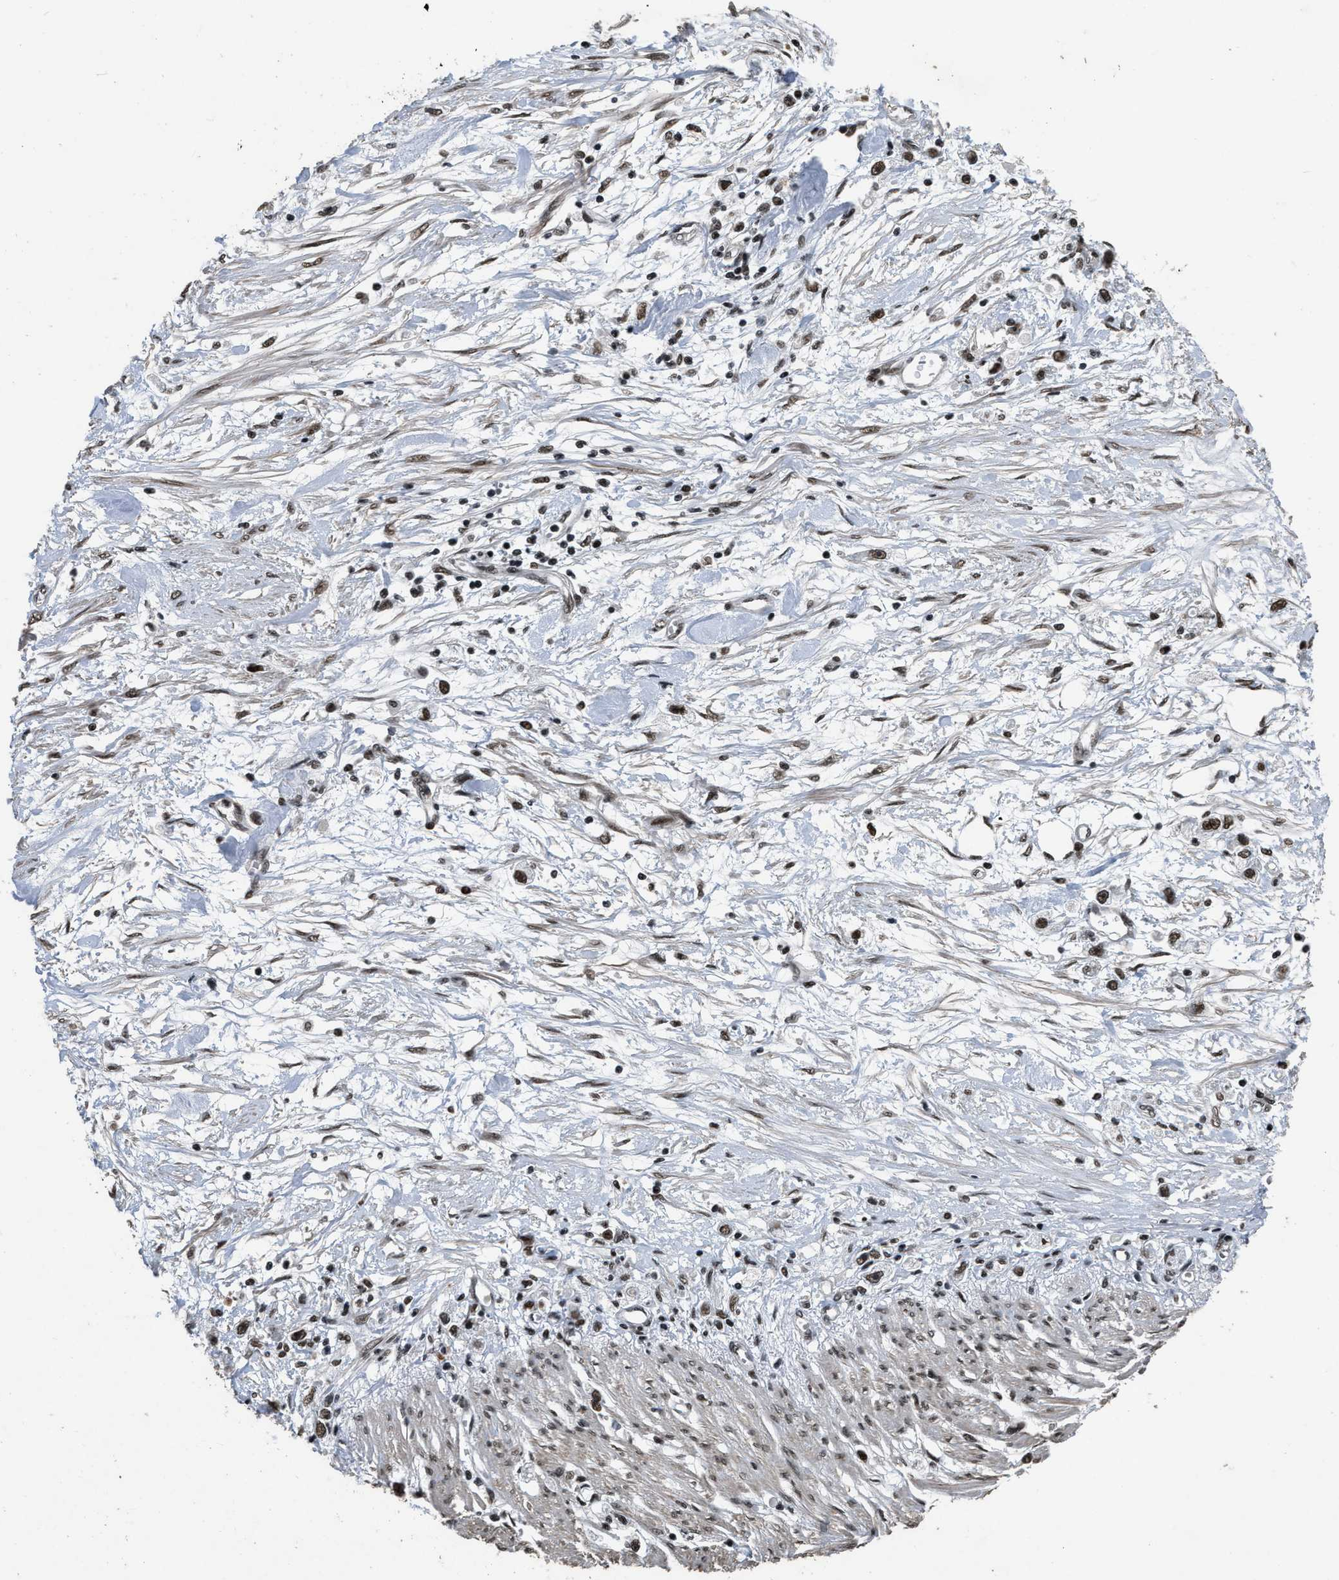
{"staining": {"intensity": "strong", "quantity": ">75%", "location": "nuclear"}, "tissue": "stomach cancer", "cell_type": "Tumor cells", "image_type": "cancer", "snomed": [{"axis": "morphology", "description": "Adenocarcinoma, NOS"}, {"axis": "topography", "description": "Stomach"}], "caption": "Tumor cells exhibit high levels of strong nuclear positivity in approximately >75% of cells in human stomach cancer.", "gene": "SMARCB1", "patient": {"sex": "female", "age": 59}}